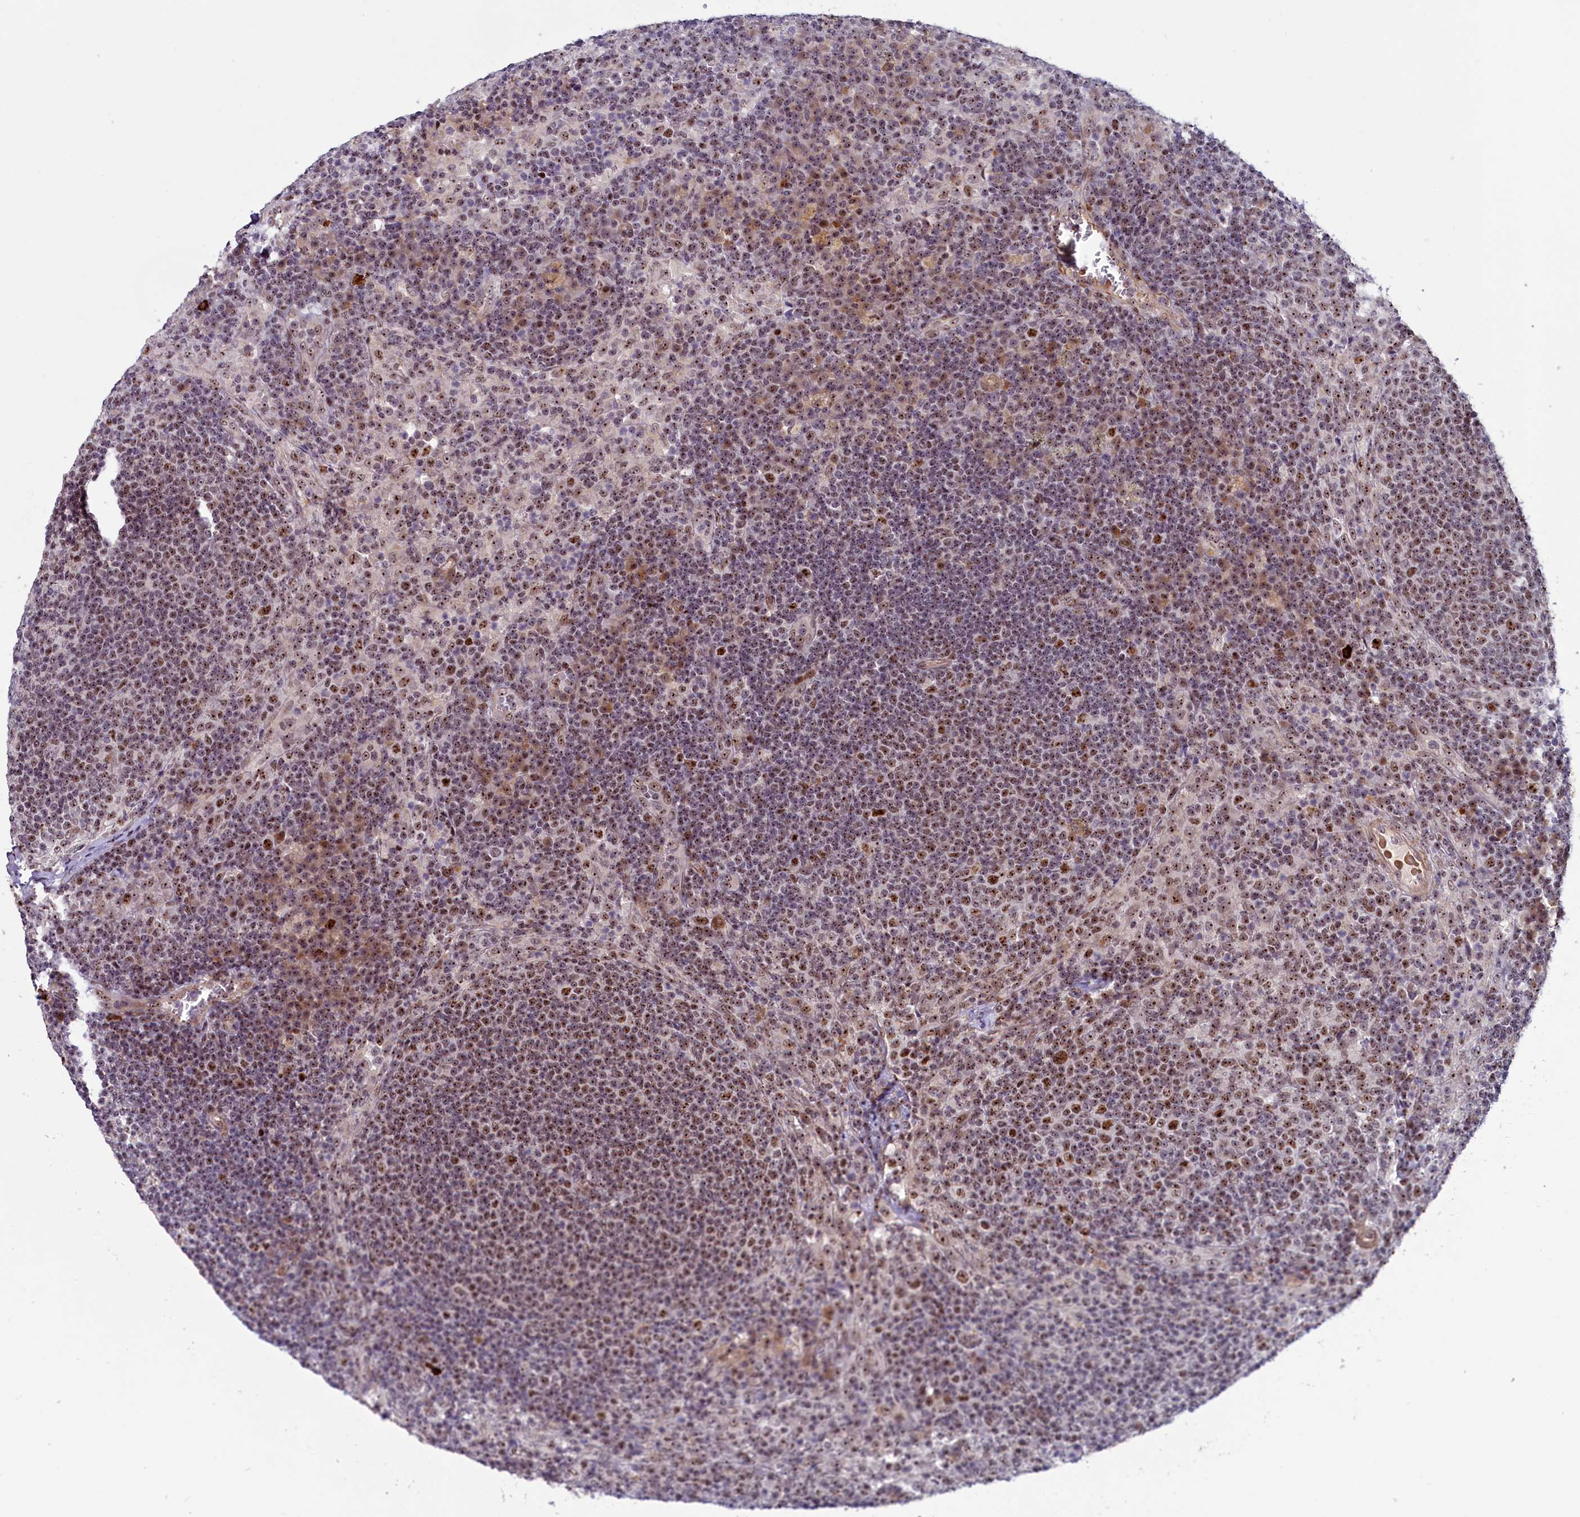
{"staining": {"intensity": "moderate", "quantity": ">75%", "location": "nuclear"}, "tissue": "lymph node", "cell_type": "Germinal center cells", "image_type": "normal", "snomed": [{"axis": "morphology", "description": "Normal tissue, NOS"}, {"axis": "topography", "description": "Lymph node"}], "caption": "Immunohistochemical staining of normal lymph node demonstrates >75% levels of moderate nuclear protein positivity in approximately >75% of germinal center cells. The protein of interest is shown in brown color, while the nuclei are stained blue.", "gene": "TCOF1", "patient": {"sex": "female", "age": 70}}